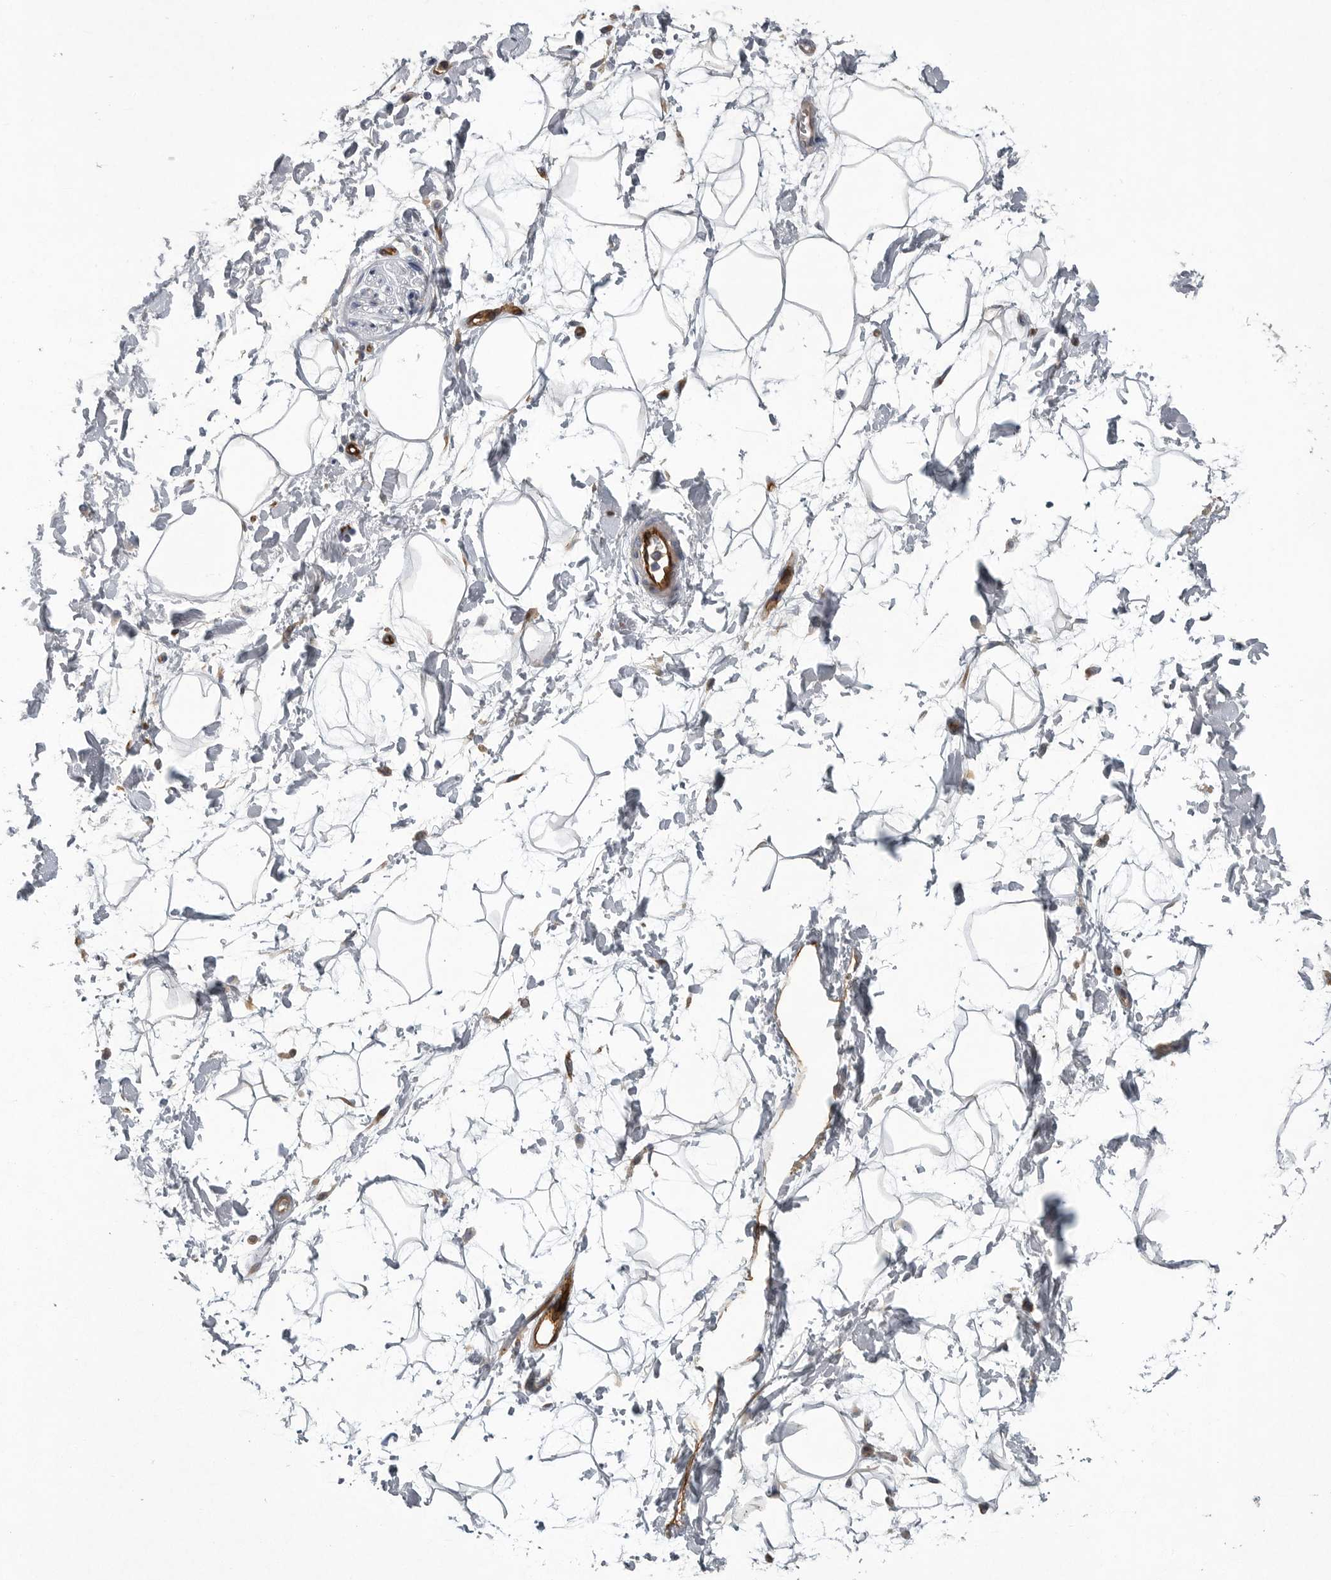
{"staining": {"intensity": "negative", "quantity": "none", "location": "none"}, "tissue": "adipose tissue", "cell_type": "Adipocytes", "image_type": "normal", "snomed": [{"axis": "morphology", "description": "Normal tissue, NOS"}, {"axis": "topography", "description": "Soft tissue"}], "caption": "Adipocytes show no significant protein positivity in normal adipose tissue. (Stains: DAB immunohistochemistry with hematoxylin counter stain, Microscopy: brightfield microscopy at high magnification).", "gene": "MINPP1", "patient": {"sex": "male", "age": 72}}